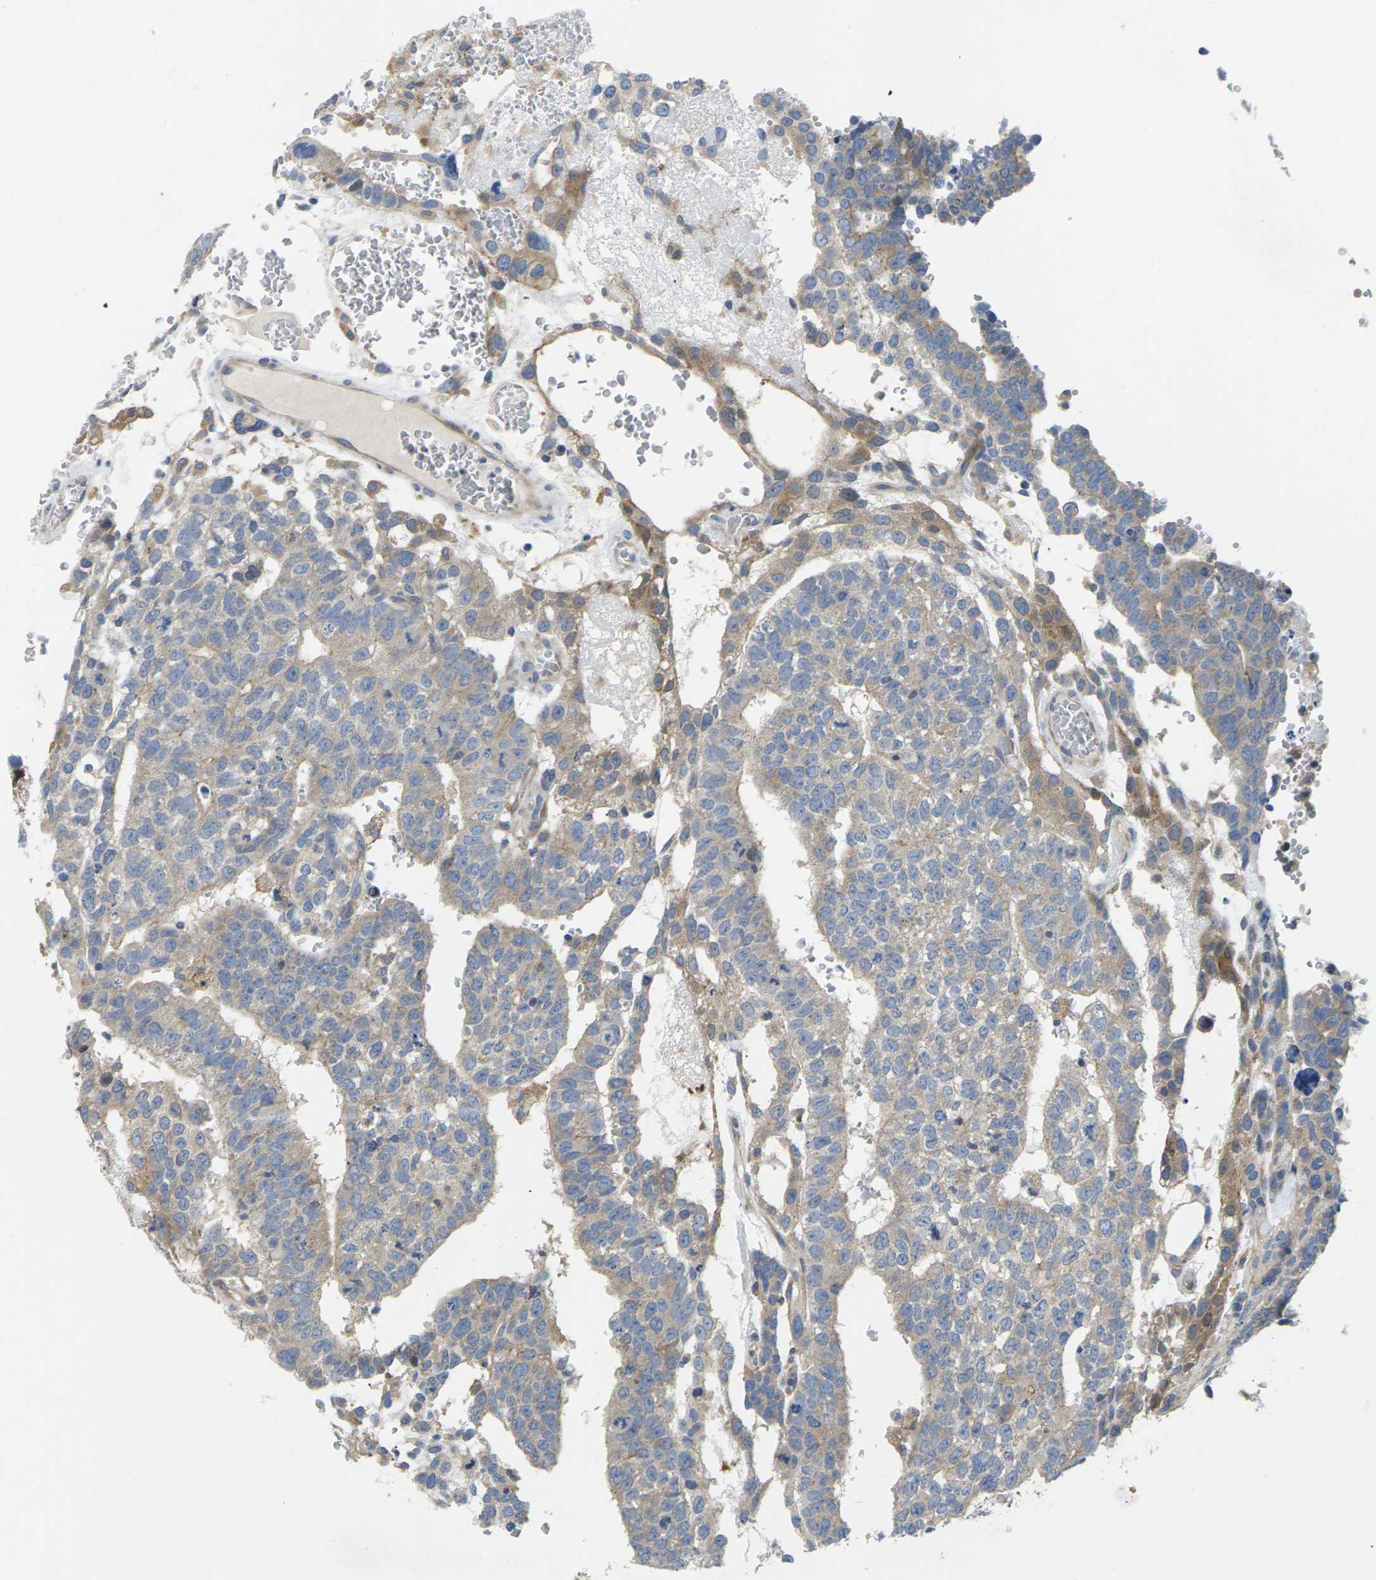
{"staining": {"intensity": "weak", "quantity": ">75%", "location": "cytoplasmic/membranous"}, "tissue": "testis cancer", "cell_type": "Tumor cells", "image_type": "cancer", "snomed": [{"axis": "morphology", "description": "Seminoma, NOS"}, {"axis": "morphology", "description": "Carcinoma, Embryonal, NOS"}, {"axis": "topography", "description": "Testis"}], "caption": "Immunohistochemical staining of testis embryonal carcinoma displays low levels of weak cytoplasmic/membranous protein positivity in approximately >75% of tumor cells. The protein is stained brown, and the nuclei are stained in blue (DAB IHC with brightfield microscopy, high magnification).", "gene": "SCNN1A", "patient": {"sex": "male", "age": 52}}